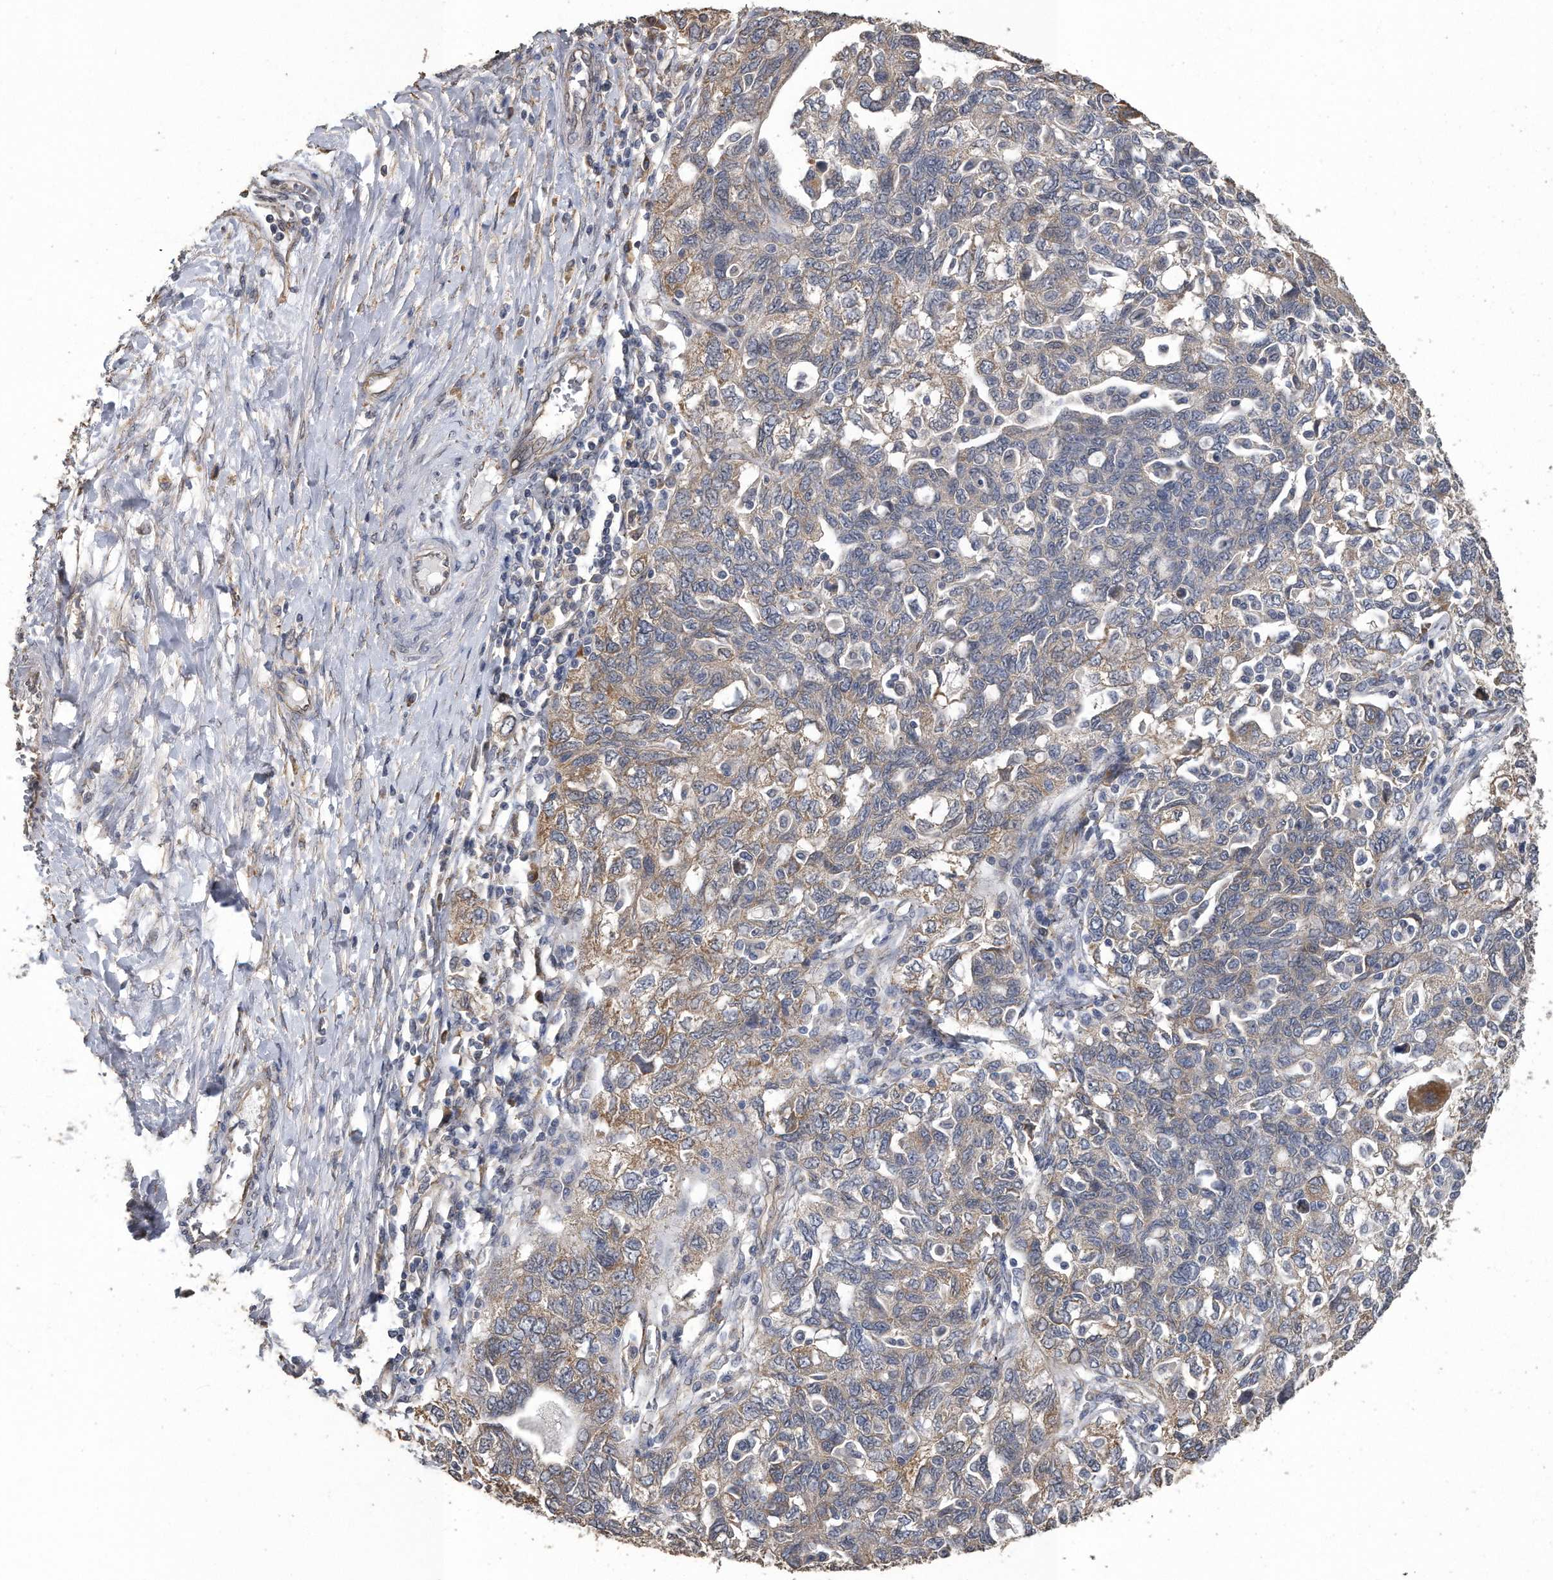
{"staining": {"intensity": "moderate", "quantity": "<25%", "location": "cytoplasmic/membranous"}, "tissue": "ovarian cancer", "cell_type": "Tumor cells", "image_type": "cancer", "snomed": [{"axis": "morphology", "description": "Carcinoma, NOS"}, {"axis": "morphology", "description": "Cystadenocarcinoma, serous, NOS"}, {"axis": "topography", "description": "Ovary"}], "caption": "An IHC micrograph of tumor tissue is shown. Protein staining in brown shows moderate cytoplasmic/membranous positivity in ovarian cancer within tumor cells.", "gene": "PCLO", "patient": {"sex": "female", "age": 69}}